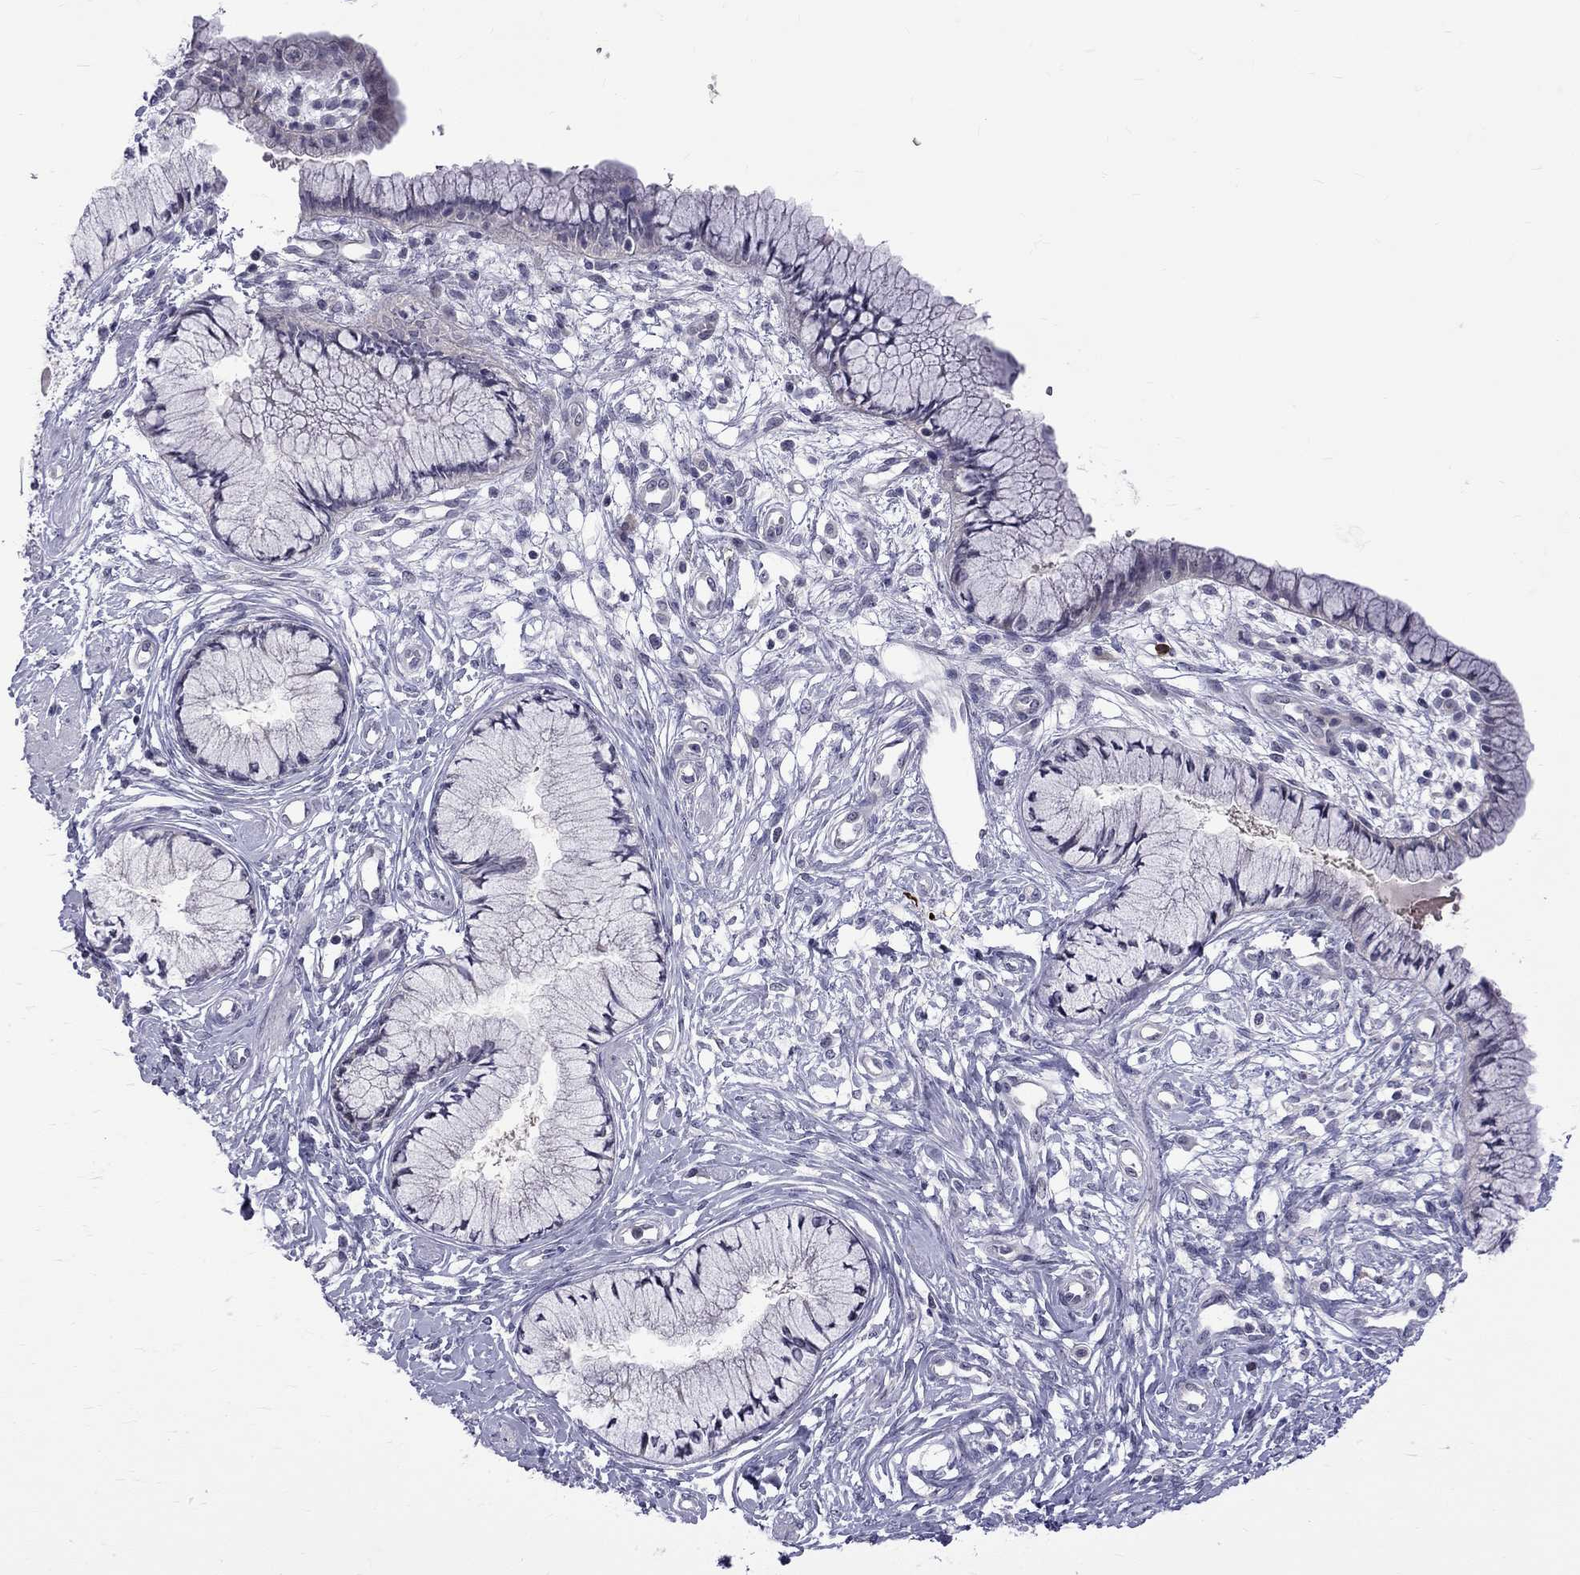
{"staining": {"intensity": "negative", "quantity": "none", "location": "none"}, "tissue": "cervix", "cell_type": "Glandular cells", "image_type": "normal", "snomed": [{"axis": "morphology", "description": "Normal tissue, NOS"}, {"axis": "topography", "description": "Cervix"}], "caption": "A photomicrograph of cervix stained for a protein displays no brown staining in glandular cells. (Immunohistochemistry (ihc), brightfield microscopy, high magnification).", "gene": "RTL9", "patient": {"sex": "female", "age": 37}}